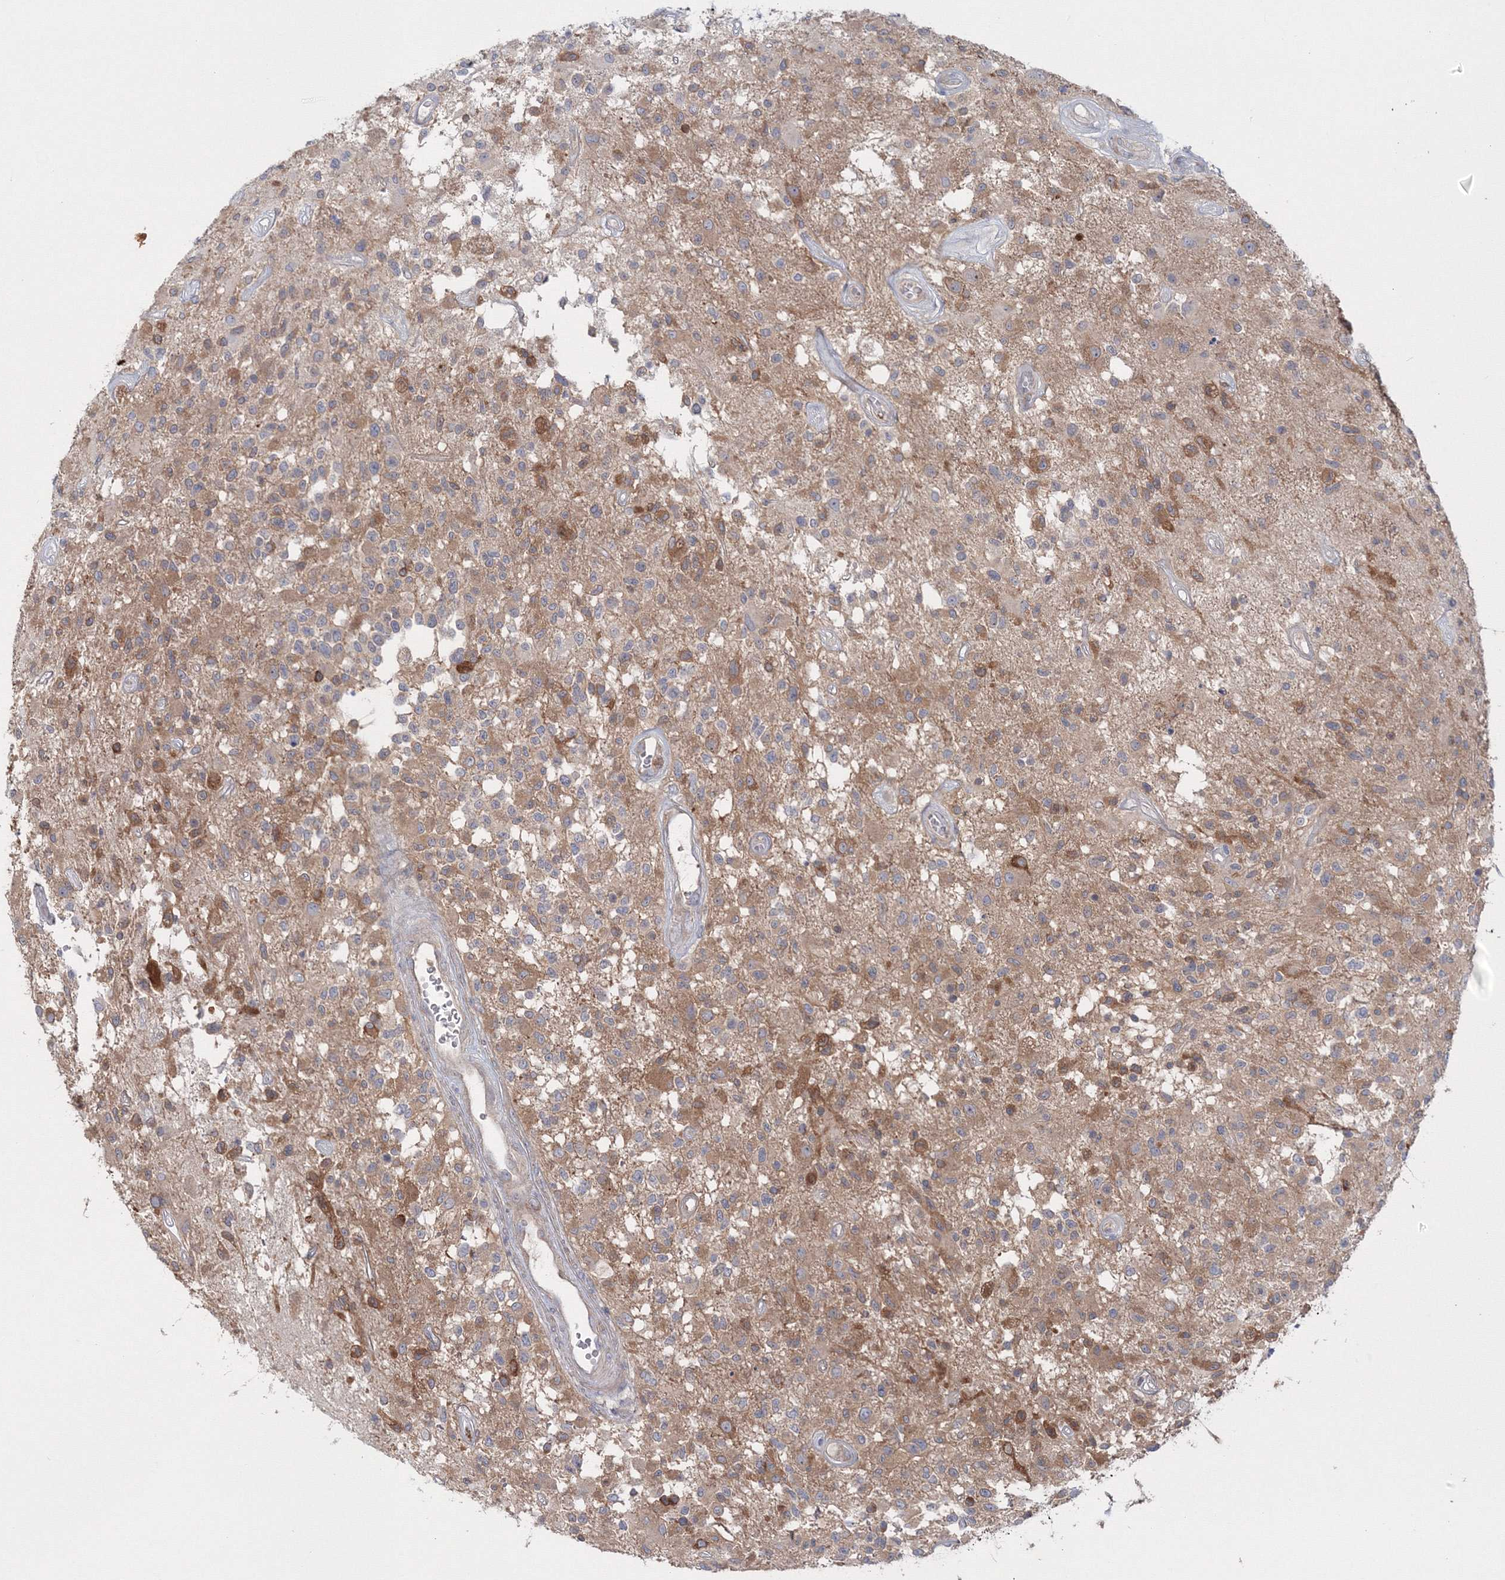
{"staining": {"intensity": "moderate", "quantity": "25%-75%", "location": "cytoplasmic/membranous"}, "tissue": "glioma", "cell_type": "Tumor cells", "image_type": "cancer", "snomed": [{"axis": "morphology", "description": "Glioma, malignant, High grade"}, {"axis": "morphology", "description": "Glioblastoma, NOS"}, {"axis": "topography", "description": "Brain"}], "caption": "Immunohistochemistry image of human glioblastoma stained for a protein (brown), which reveals medium levels of moderate cytoplasmic/membranous positivity in about 25%-75% of tumor cells.", "gene": "IPMK", "patient": {"sex": "male", "age": 60}}